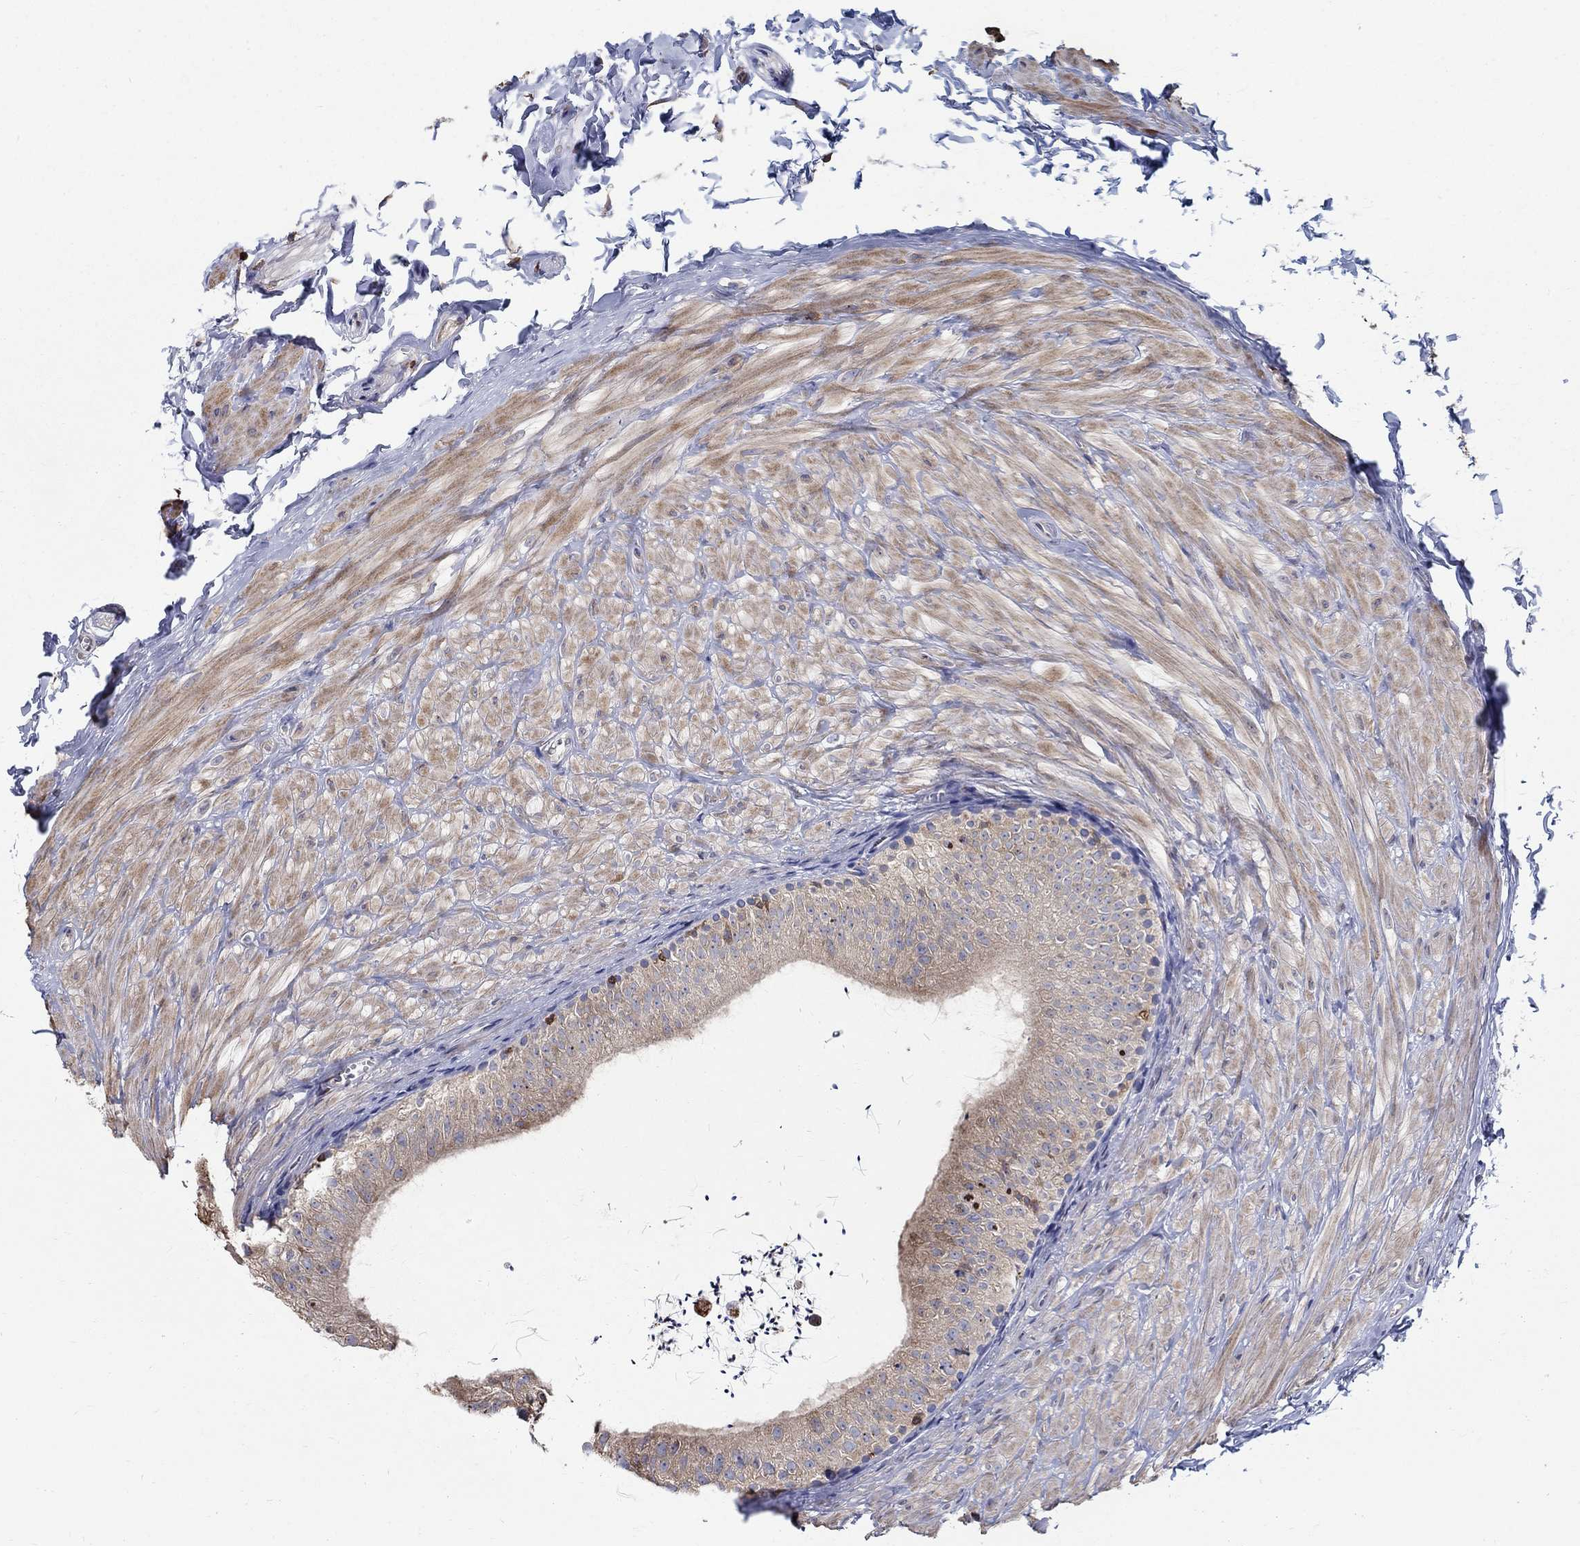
{"staining": {"intensity": "moderate", "quantity": "<25%", "location": "cytoplasmic/membranous"}, "tissue": "epididymis", "cell_type": "Glandular cells", "image_type": "normal", "snomed": [{"axis": "morphology", "description": "Normal tissue, NOS"}, {"axis": "topography", "description": "Epididymis"}], "caption": "This photomicrograph shows immunohistochemistry staining of benign epididymis, with low moderate cytoplasmic/membranous expression in approximately <25% of glandular cells.", "gene": "AGAP2", "patient": {"sex": "male", "age": 32}}